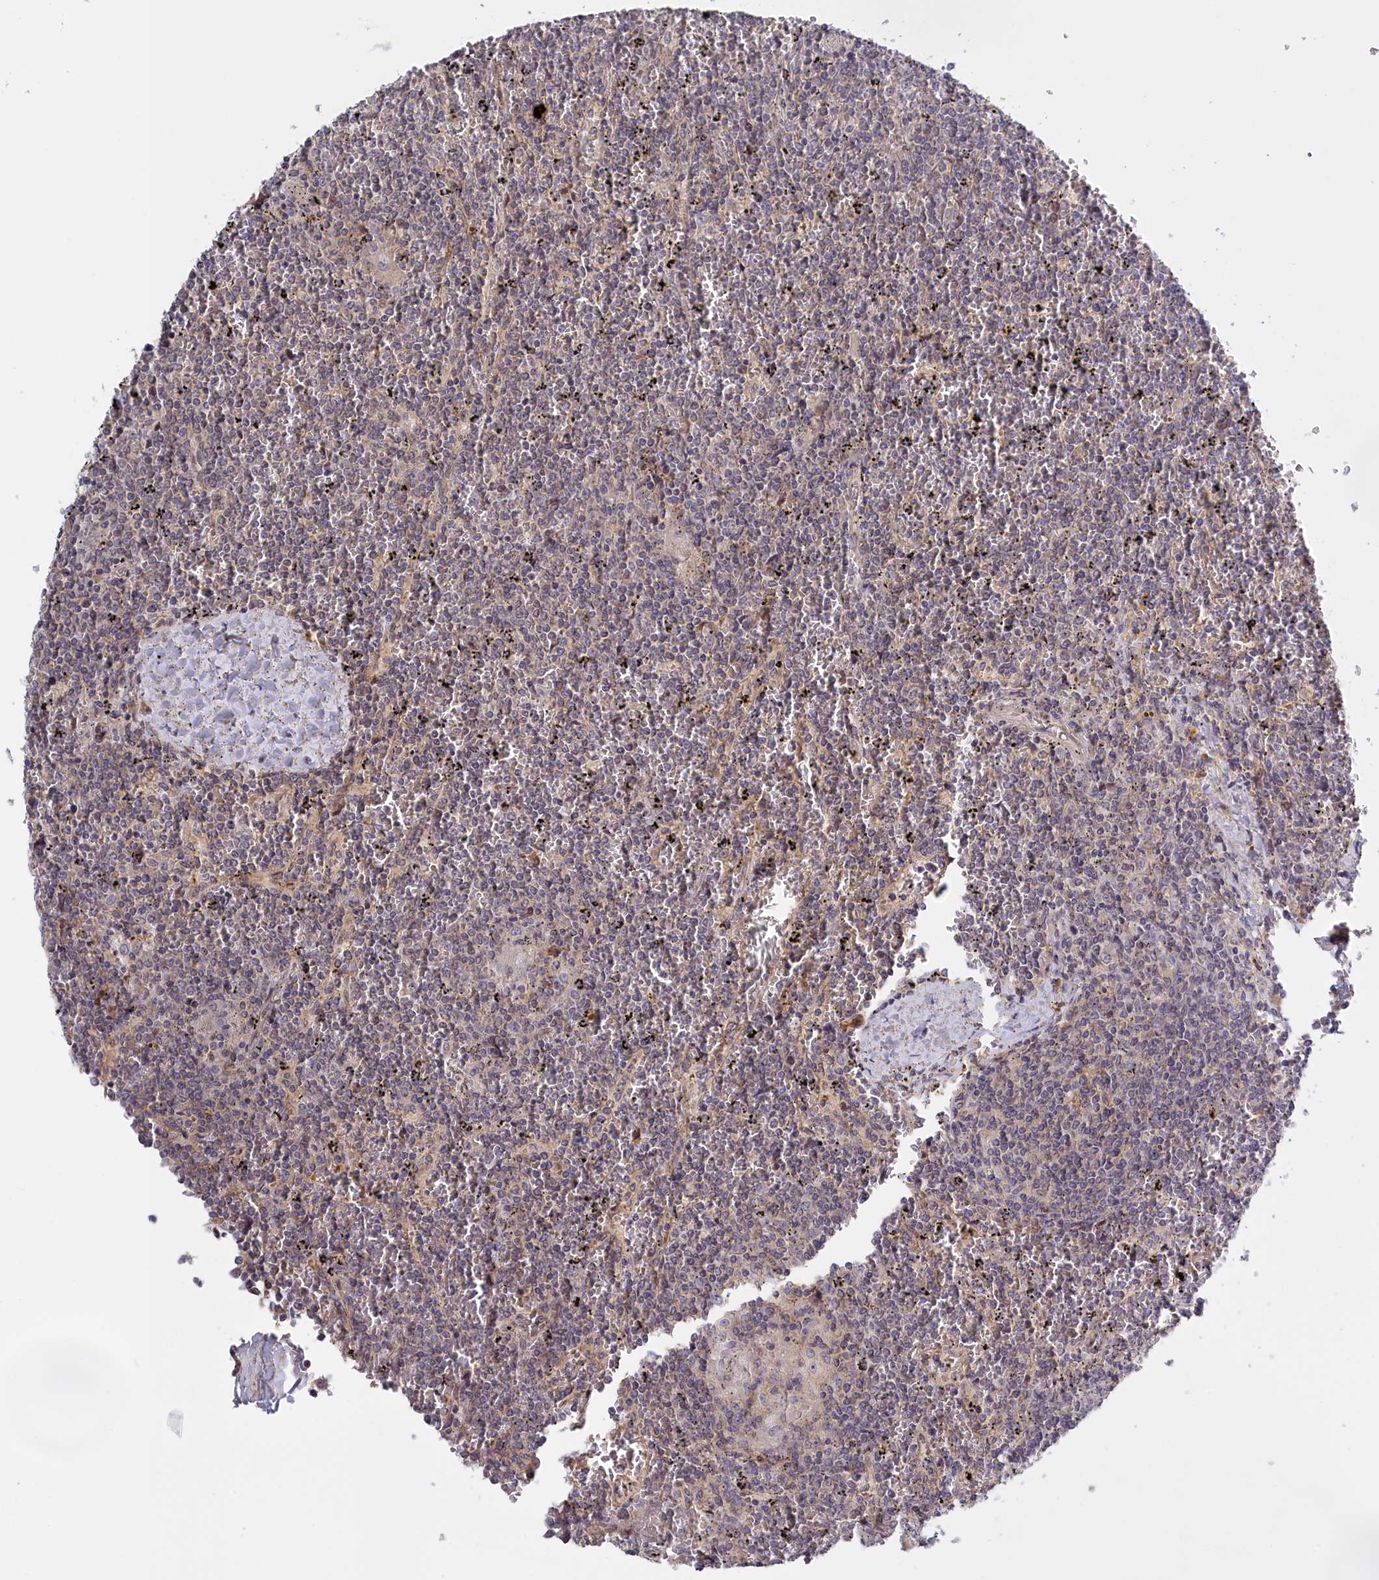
{"staining": {"intensity": "negative", "quantity": "none", "location": "none"}, "tissue": "lymphoma", "cell_type": "Tumor cells", "image_type": "cancer", "snomed": [{"axis": "morphology", "description": "Malignant lymphoma, non-Hodgkin's type, Low grade"}, {"axis": "topography", "description": "Spleen"}], "caption": "The histopathology image demonstrates no staining of tumor cells in low-grade malignant lymphoma, non-Hodgkin's type.", "gene": "RRAD", "patient": {"sex": "female", "age": 19}}